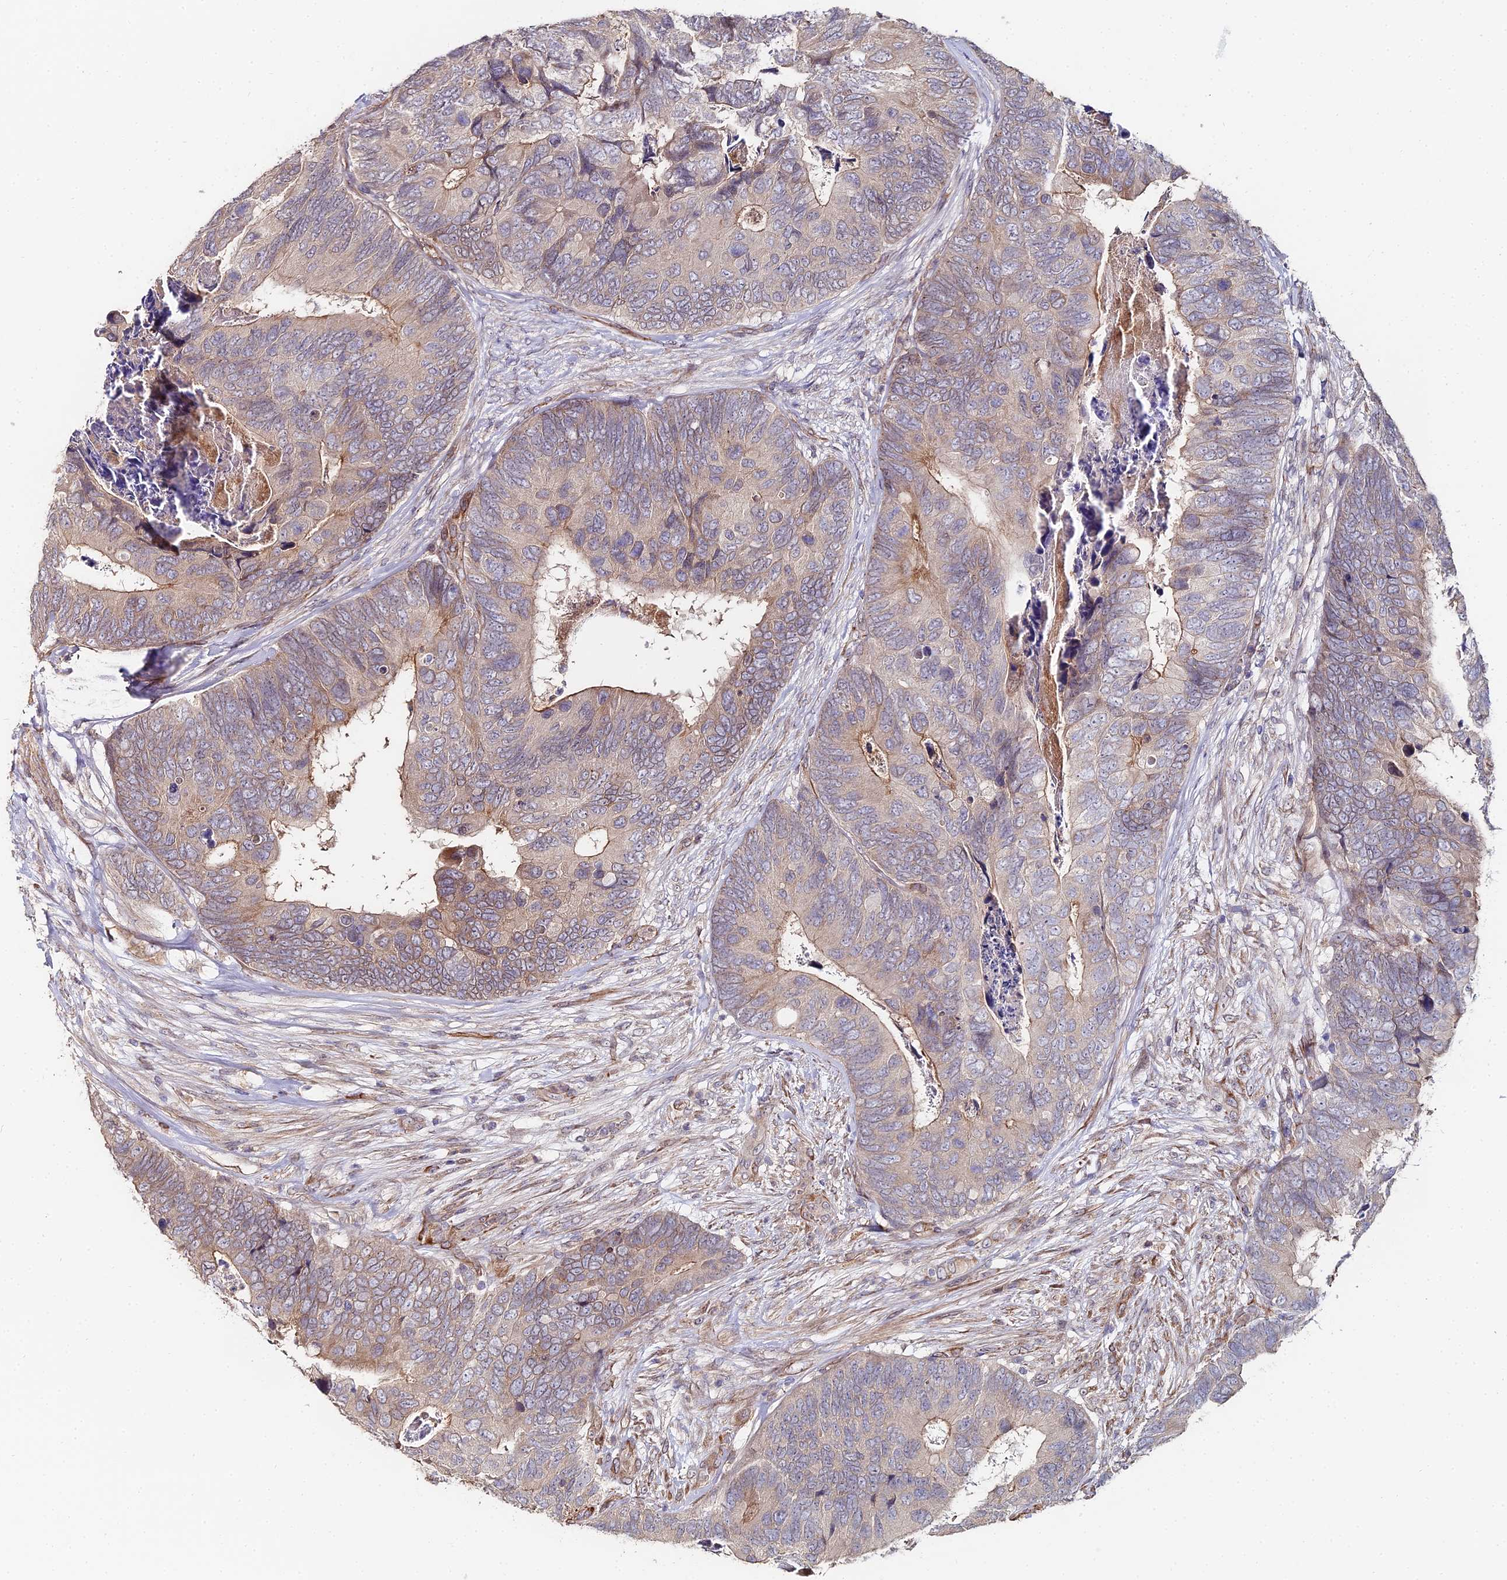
{"staining": {"intensity": "moderate", "quantity": "<25%", "location": "cytoplasmic/membranous"}, "tissue": "colorectal cancer", "cell_type": "Tumor cells", "image_type": "cancer", "snomed": [{"axis": "morphology", "description": "Adenocarcinoma, NOS"}, {"axis": "topography", "description": "Colon"}], "caption": "DAB (3,3'-diaminobenzidine) immunohistochemical staining of colorectal adenocarcinoma reveals moderate cytoplasmic/membranous protein positivity in about <25% of tumor cells.", "gene": "C4orf19", "patient": {"sex": "female", "age": 67}}